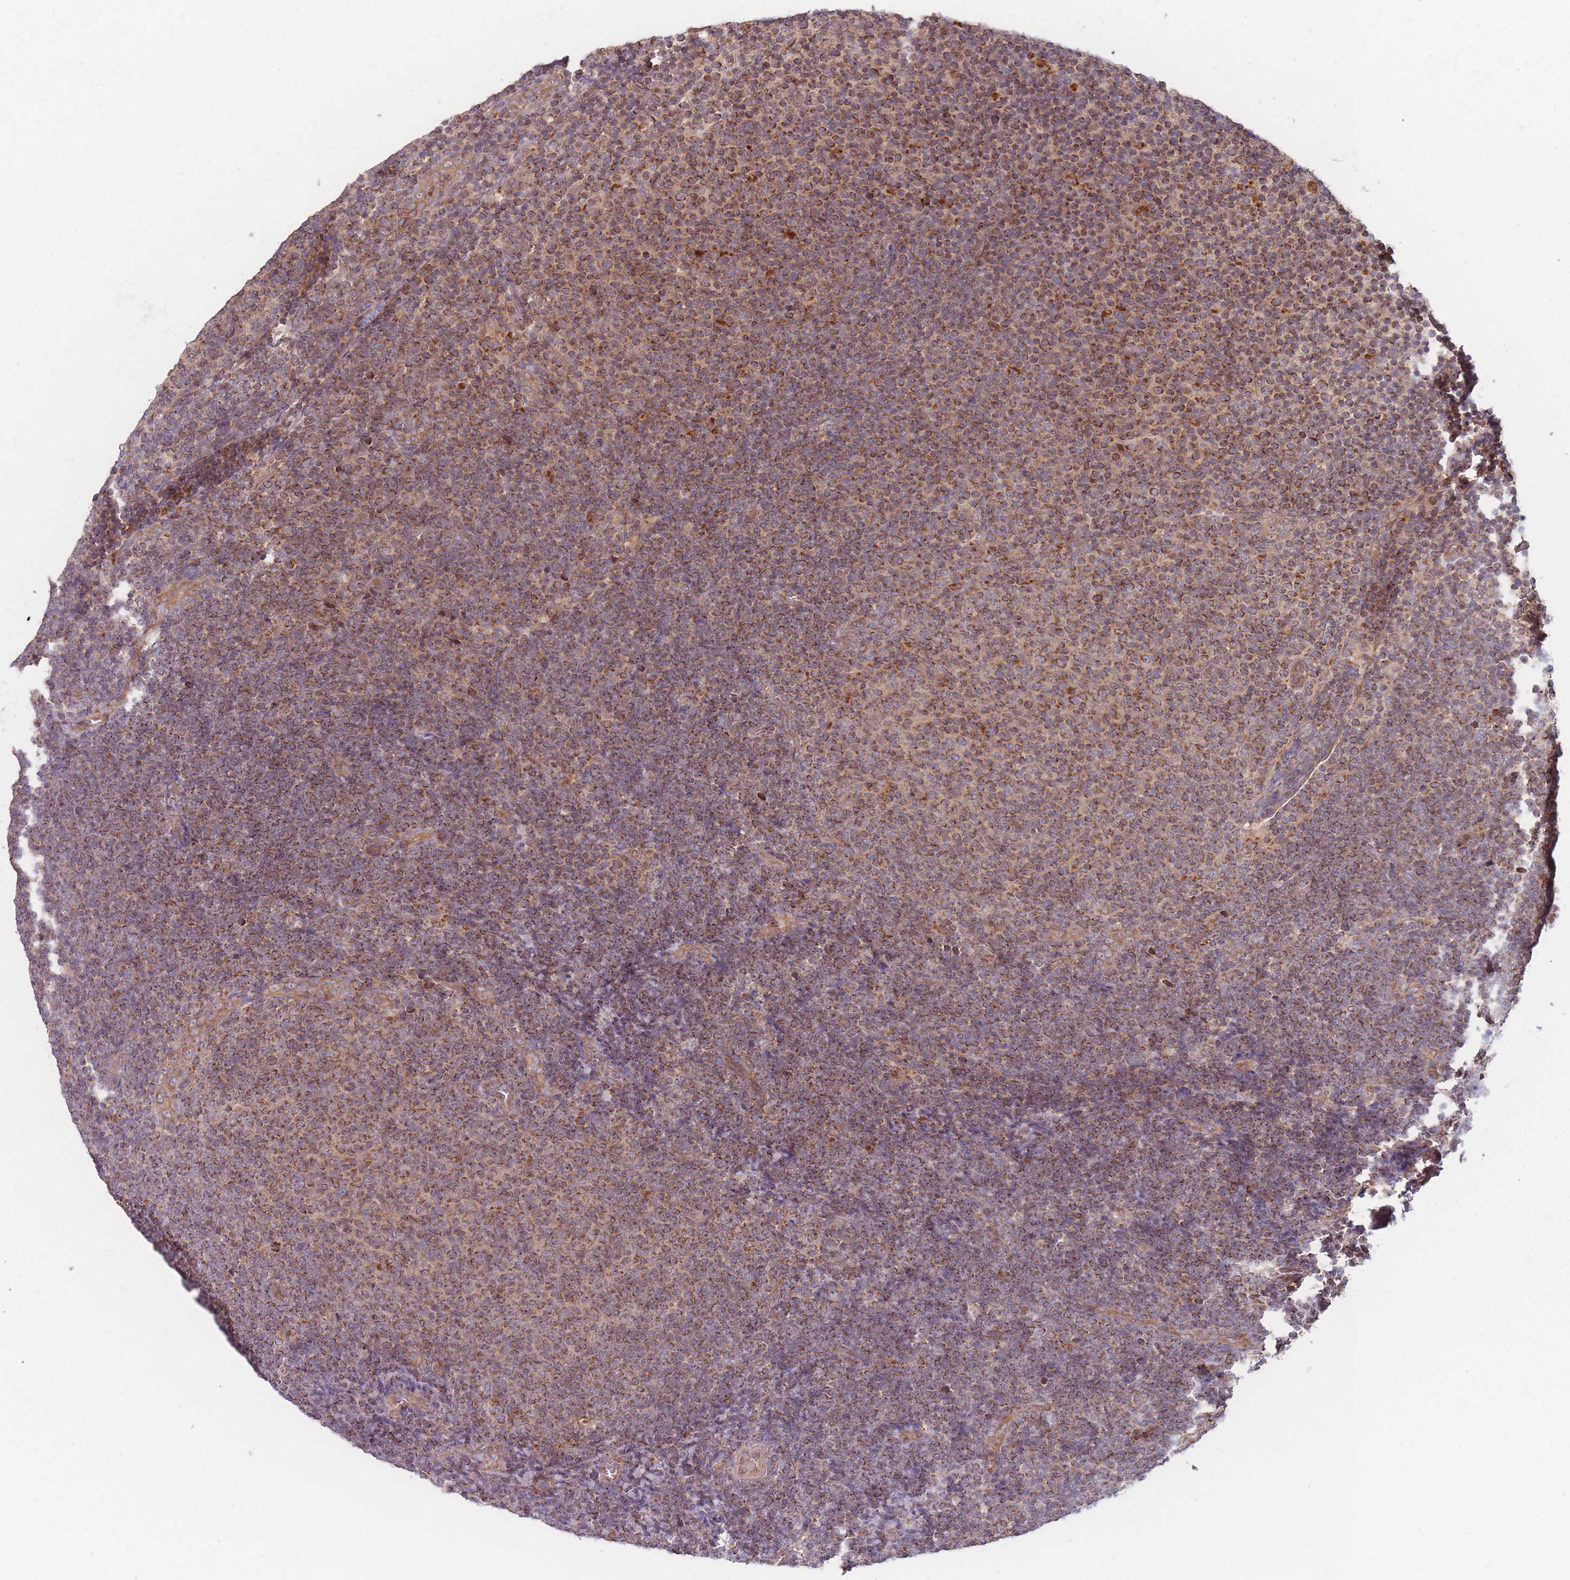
{"staining": {"intensity": "moderate", "quantity": ">75%", "location": "cytoplasmic/membranous"}, "tissue": "lymphoma", "cell_type": "Tumor cells", "image_type": "cancer", "snomed": [{"axis": "morphology", "description": "Malignant lymphoma, non-Hodgkin's type, Low grade"}, {"axis": "topography", "description": "Lymph node"}], "caption": "This histopathology image displays lymphoma stained with immunohistochemistry (IHC) to label a protein in brown. The cytoplasmic/membranous of tumor cells show moderate positivity for the protein. Nuclei are counter-stained blue.", "gene": "ATP5MG", "patient": {"sex": "male", "age": 66}}